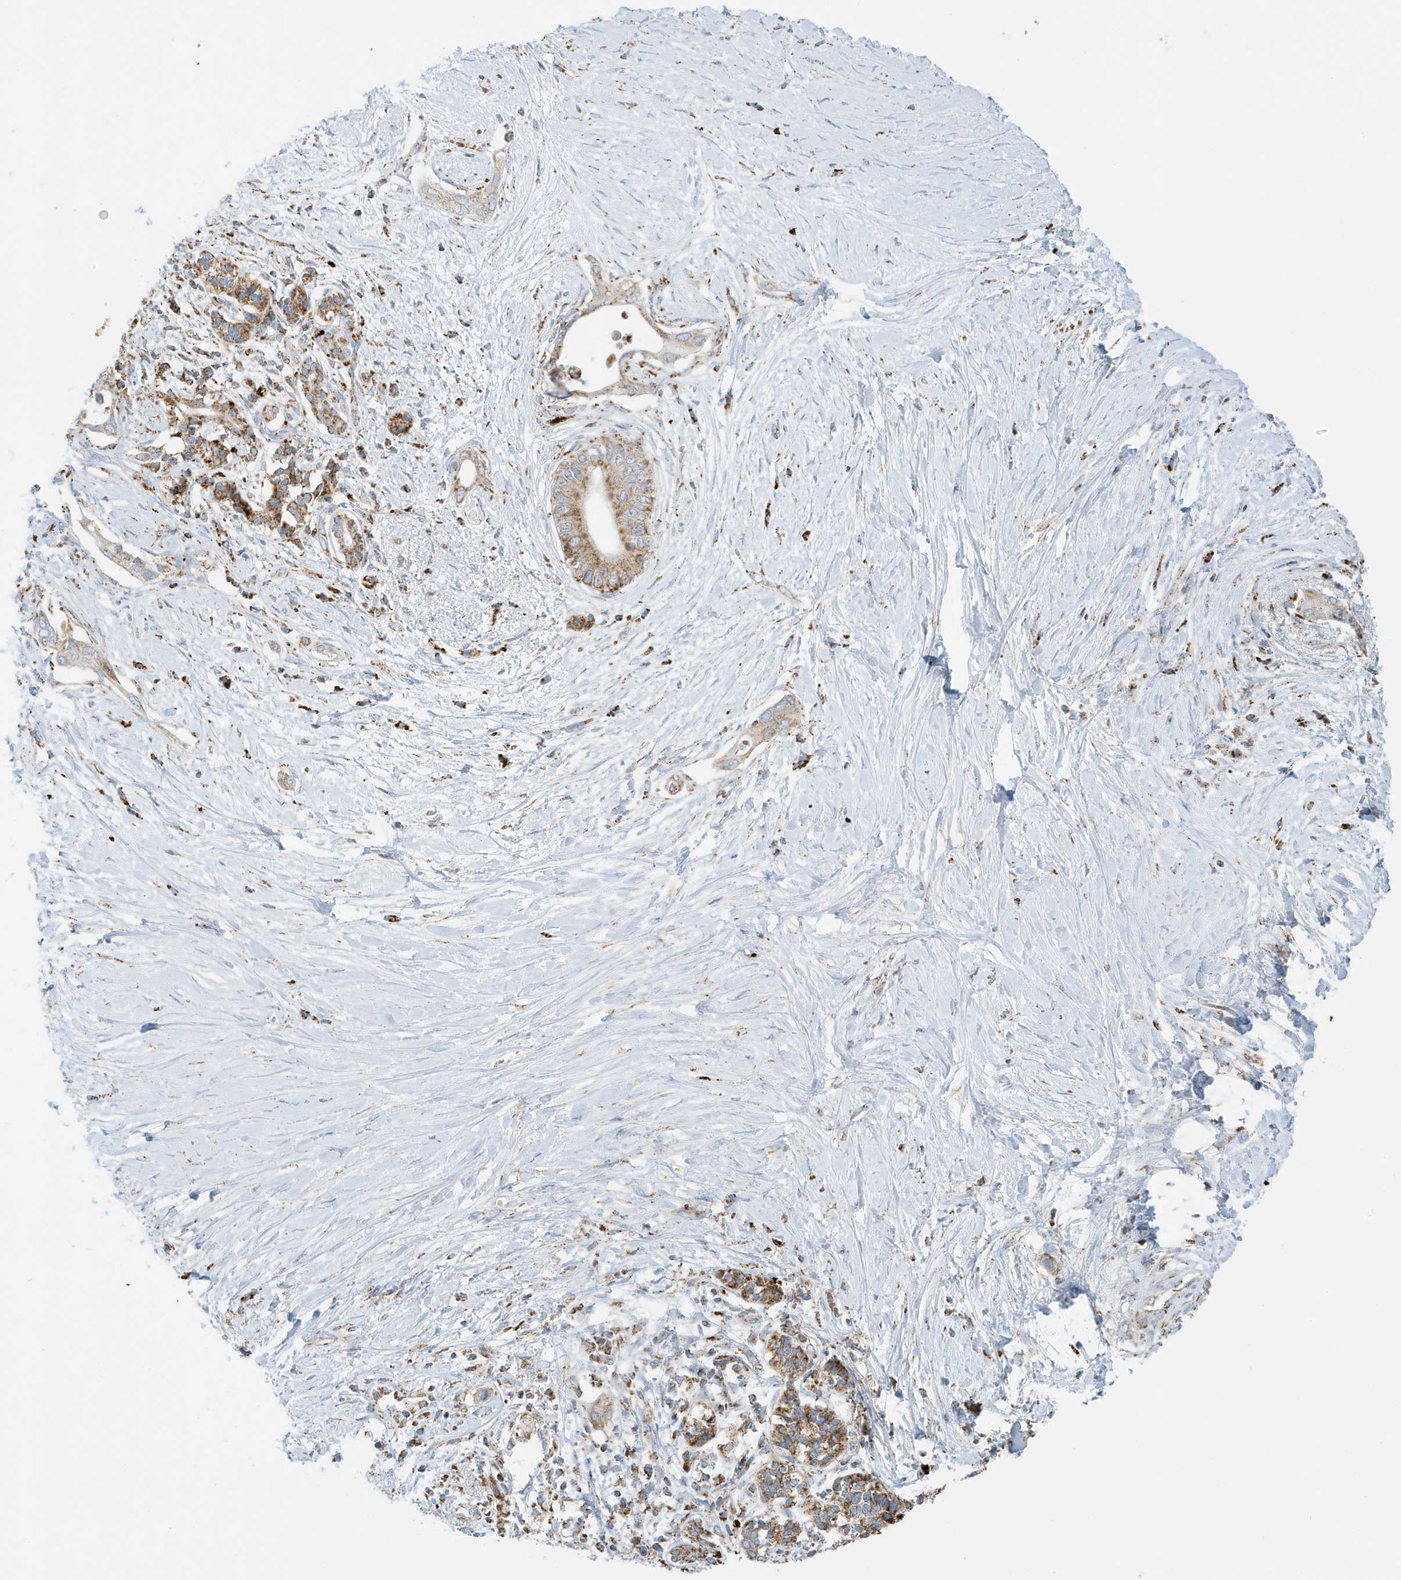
{"staining": {"intensity": "moderate", "quantity": "<25%", "location": "cytoplasmic/membranous"}, "tissue": "pancreatic cancer", "cell_type": "Tumor cells", "image_type": "cancer", "snomed": [{"axis": "morphology", "description": "Normal tissue, NOS"}, {"axis": "morphology", "description": "Adenocarcinoma, NOS"}, {"axis": "topography", "description": "Pancreas"}, {"axis": "topography", "description": "Peripheral nerve tissue"}], "caption": "Immunohistochemistry (IHC) micrograph of neoplastic tissue: pancreatic cancer (adenocarcinoma) stained using IHC demonstrates low levels of moderate protein expression localized specifically in the cytoplasmic/membranous of tumor cells, appearing as a cytoplasmic/membranous brown color.", "gene": "ATP5ME", "patient": {"sex": "male", "age": 59}}